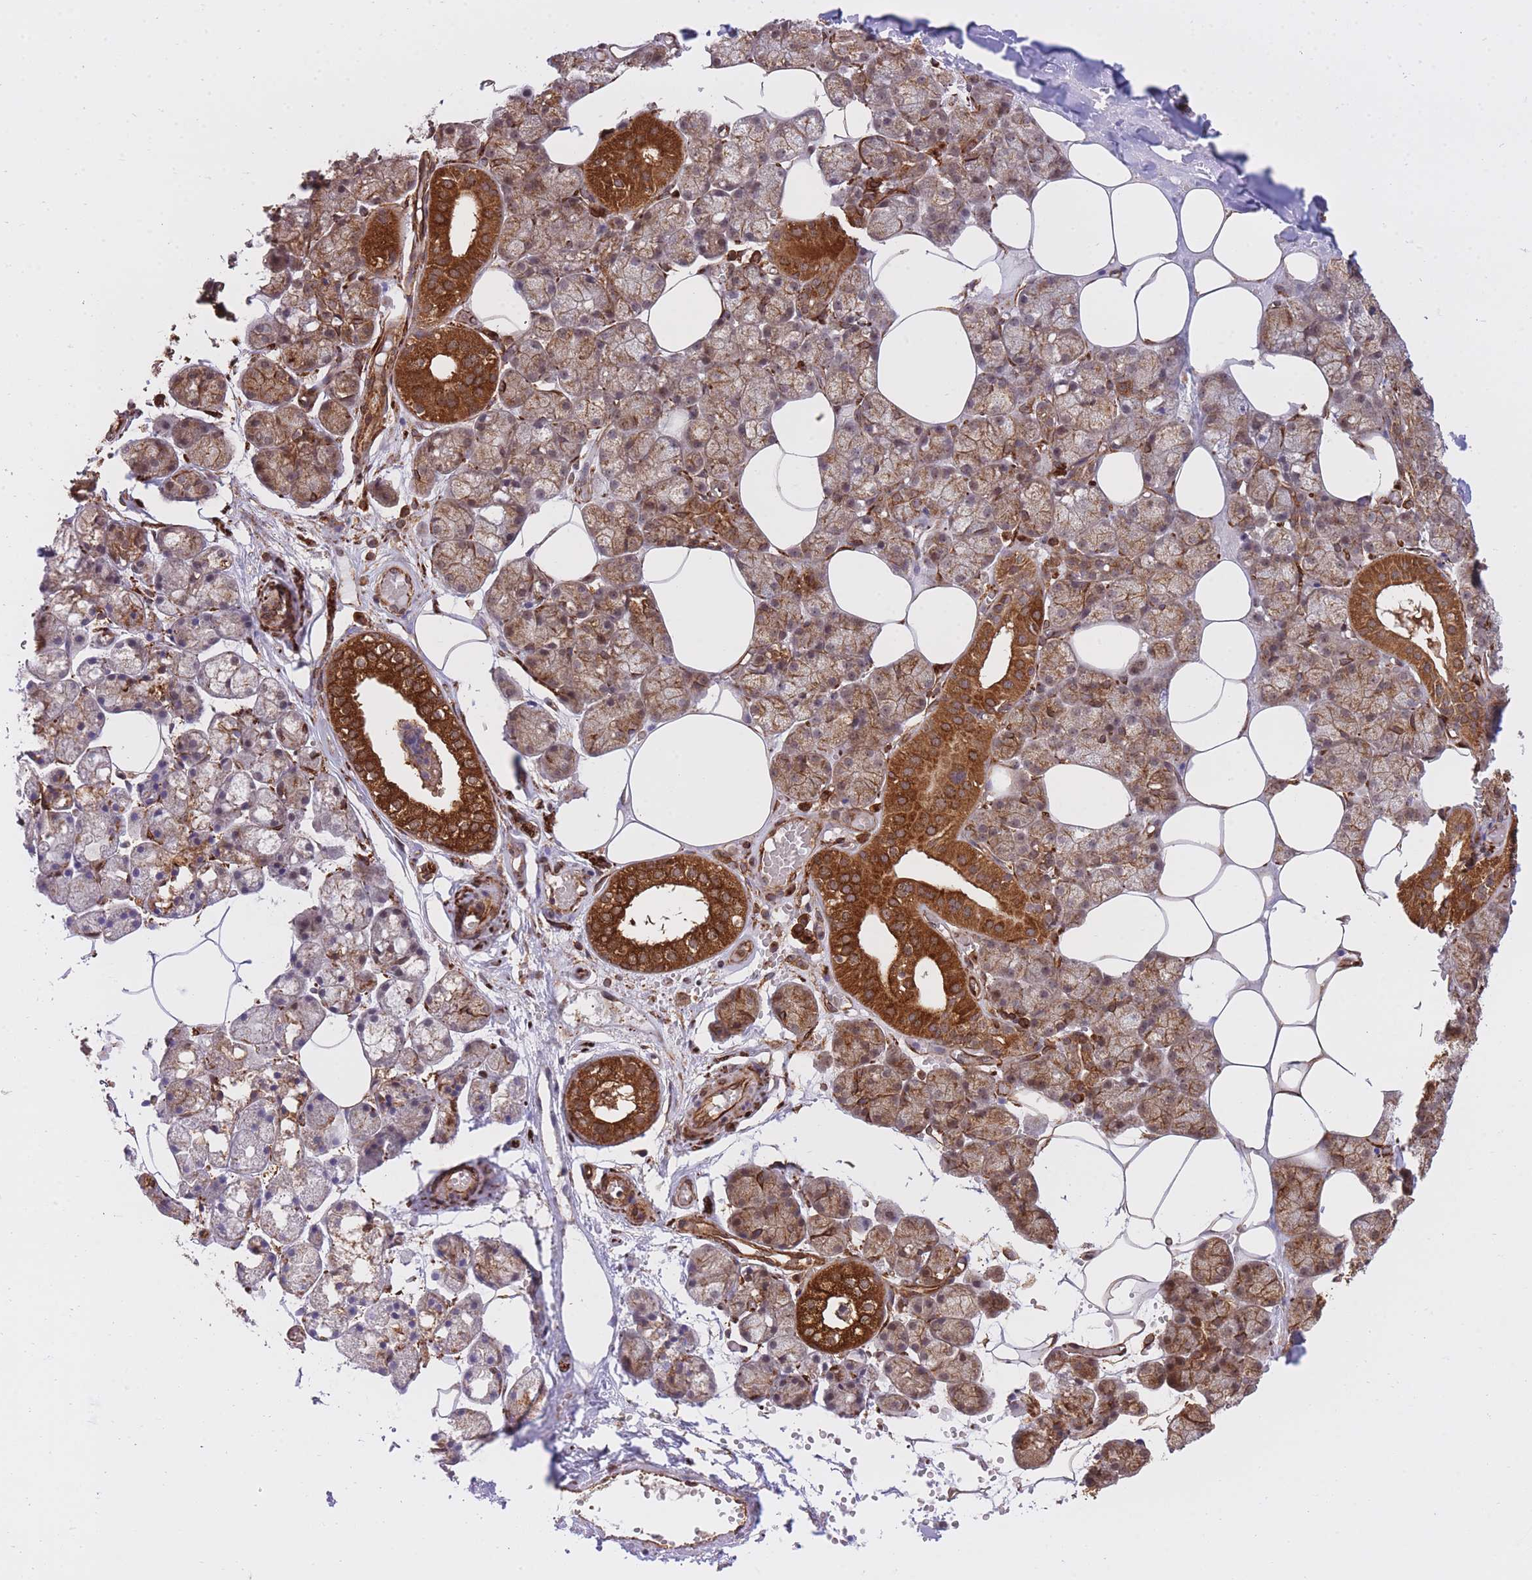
{"staining": {"intensity": "strong", "quantity": "25%-75%", "location": "cytoplasmic/membranous"}, "tissue": "salivary gland", "cell_type": "Glandular cells", "image_type": "normal", "snomed": [{"axis": "morphology", "description": "Normal tissue, NOS"}, {"axis": "topography", "description": "Salivary gland"}], "caption": "Immunohistochemistry (IHC) staining of normal salivary gland, which exhibits high levels of strong cytoplasmic/membranous staining in about 25%-75% of glandular cells indicating strong cytoplasmic/membranous protein staining. The staining was performed using DAB (3,3'-diaminobenzidine) (brown) for protein detection and nuclei were counterstained in hematoxylin (blue).", "gene": "EXOSC8", "patient": {"sex": "male", "age": 62}}